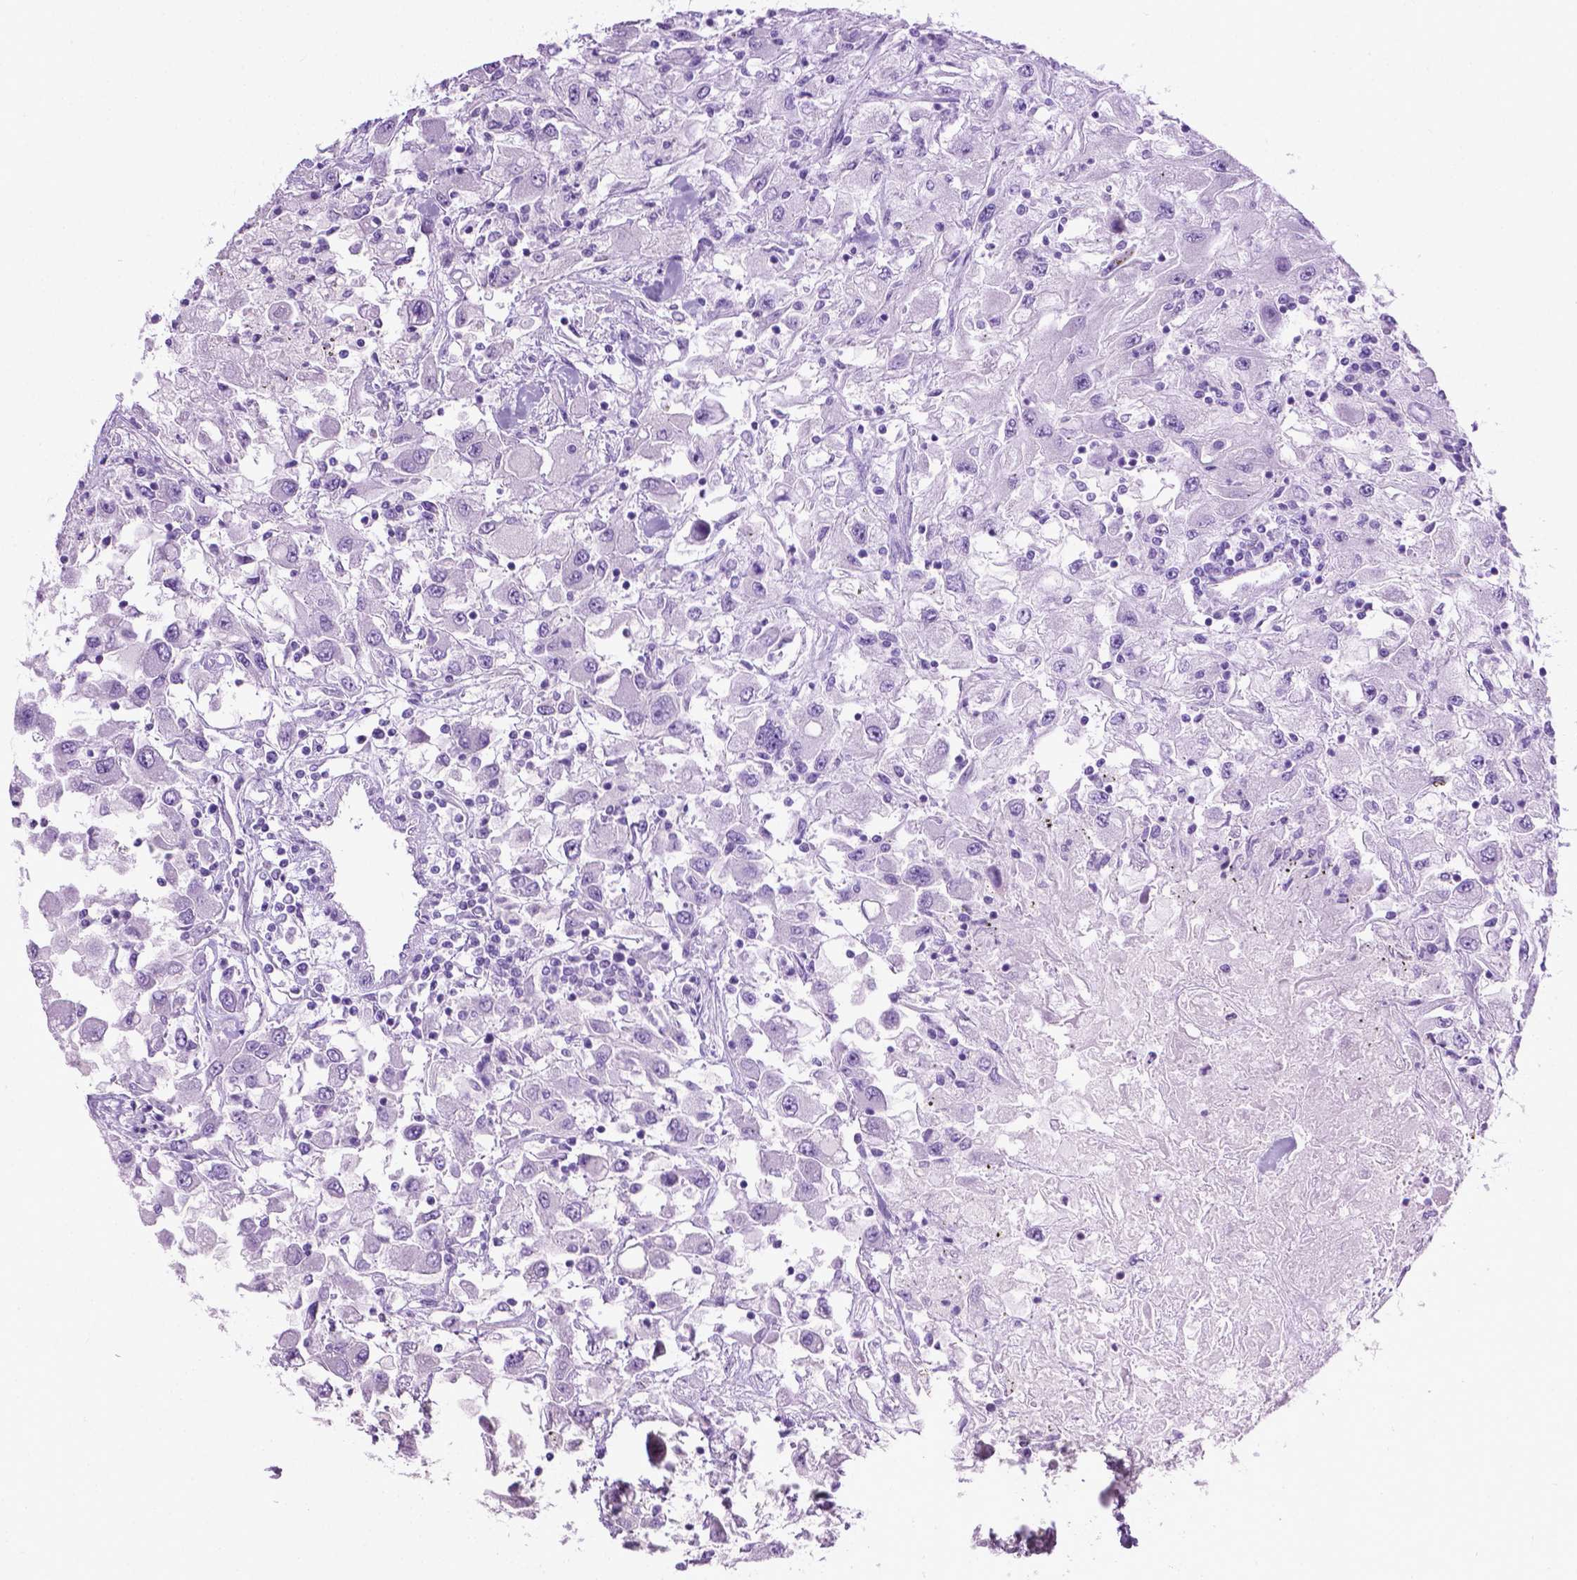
{"staining": {"intensity": "negative", "quantity": "none", "location": "none"}, "tissue": "renal cancer", "cell_type": "Tumor cells", "image_type": "cancer", "snomed": [{"axis": "morphology", "description": "Adenocarcinoma, NOS"}, {"axis": "topography", "description": "Kidney"}], "caption": "Protein analysis of adenocarcinoma (renal) reveals no significant expression in tumor cells.", "gene": "LELP1", "patient": {"sex": "female", "age": 67}}